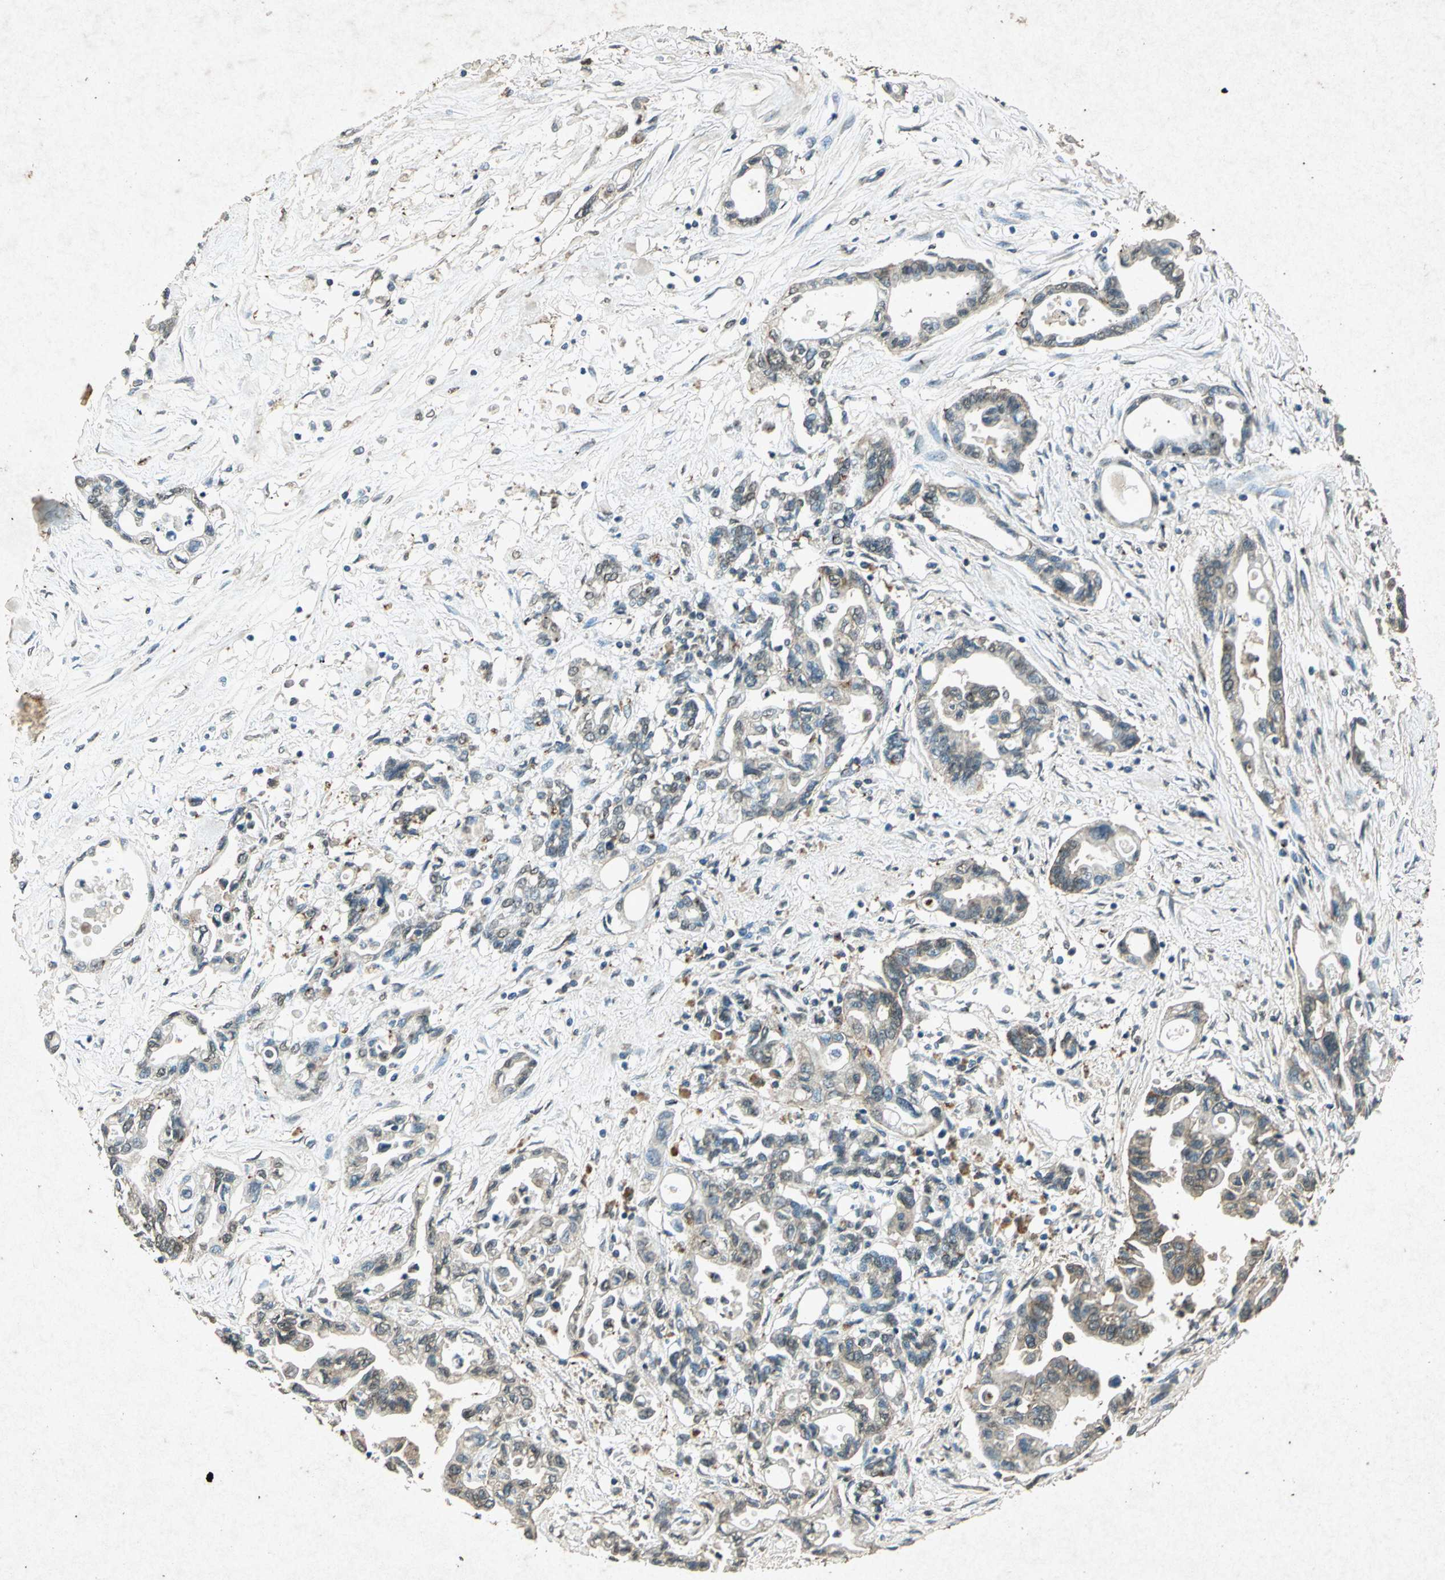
{"staining": {"intensity": "weak", "quantity": "<25%", "location": "cytoplasmic/membranous"}, "tissue": "pancreatic cancer", "cell_type": "Tumor cells", "image_type": "cancer", "snomed": [{"axis": "morphology", "description": "Adenocarcinoma, NOS"}, {"axis": "topography", "description": "Pancreas"}], "caption": "IHC of human pancreatic adenocarcinoma reveals no staining in tumor cells. (DAB (3,3'-diaminobenzidine) immunohistochemistry (IHC) visualized using brightfield microscopy, high magnification).", "gene": "PSEN1", "patient": {"sex": "female", "age": 57}}